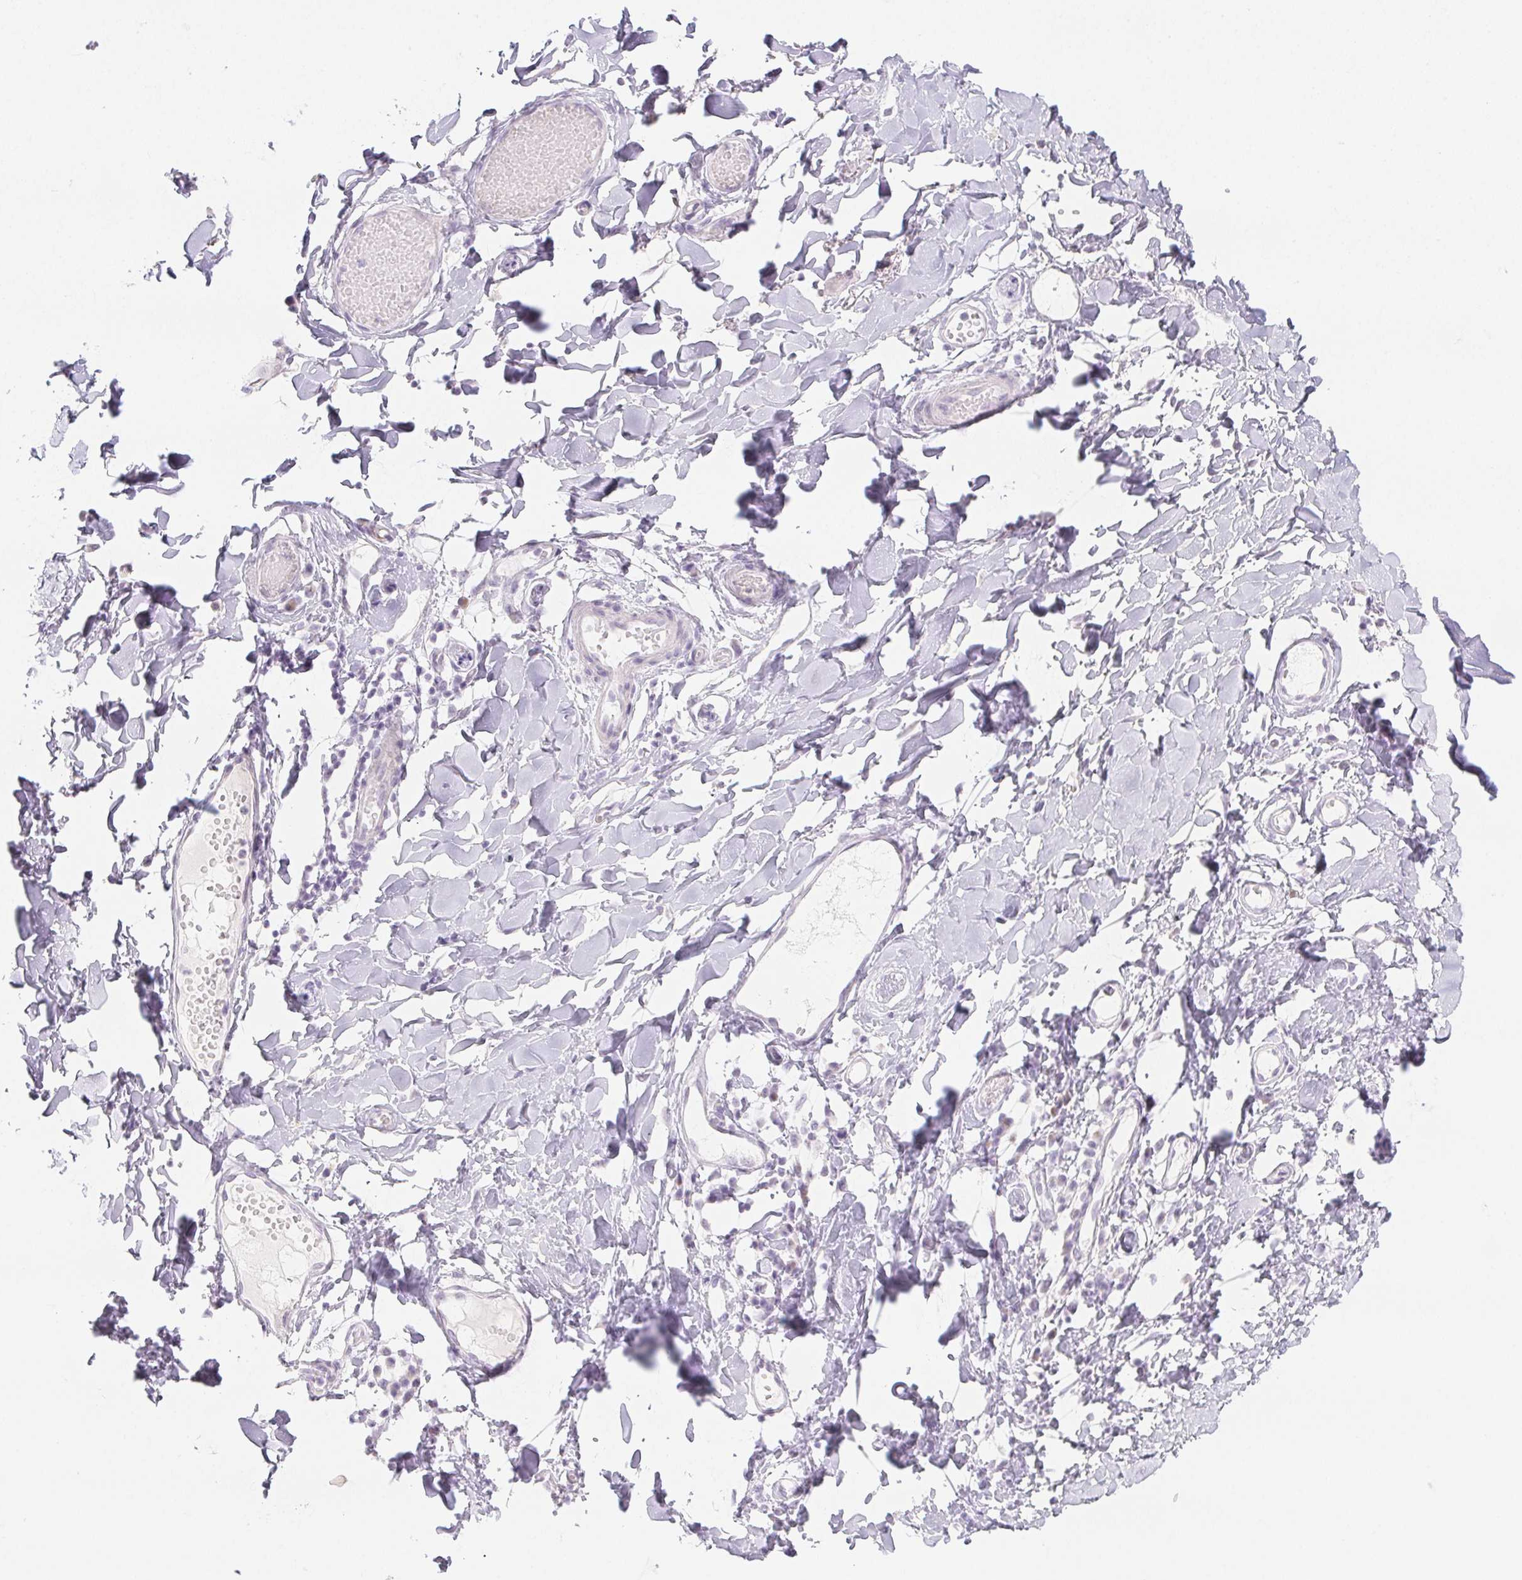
{"staining": {"intensity": "negative", "quantity": "none", "location": "none"}, "tissue": "adipose tissue", "cell_type": "Adipocytes", "image_type": "normal", "snomed": [{"axis": "morphology", "description": "Normal tissue, NOS"}, {"axis": "topography", "description": "Anal"}, {"axis": "topography", "description": "Peripheral nerve tissue"}], "caption": "High power microscopy micrograph of an IHC photomicrograph of unremarkable adipose tissue, revealing no significant staining in adipocytes.", "gene": "PI3", "patient": {"sex": "male", "age": 78}}